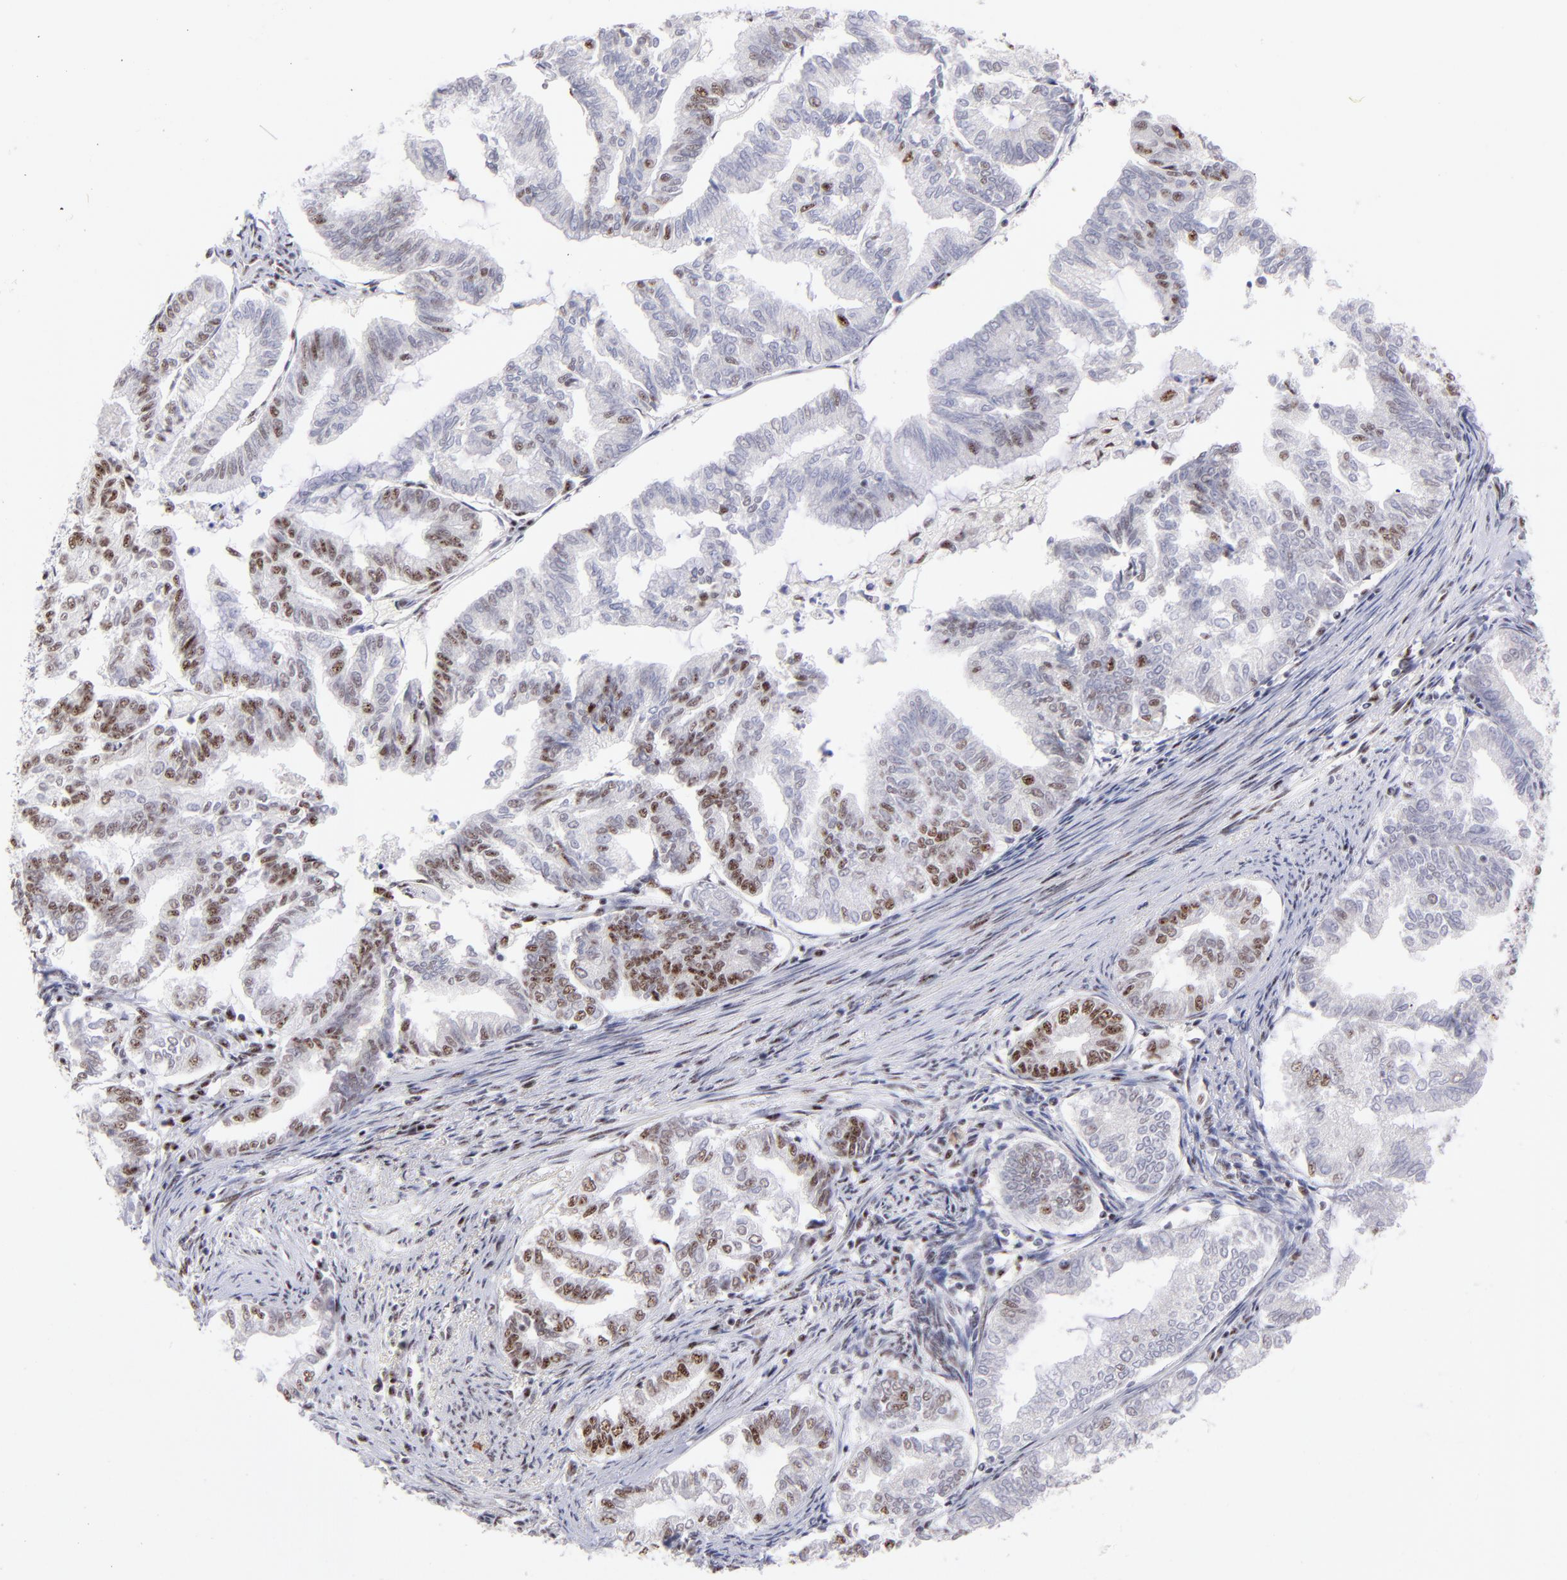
{"staining": {"intensity": "moderate", "quantity": "<25%", "location": "nuclear"}, "tissue": "endometrial cancer", "cell_type": "Tumor cells", "image_type": "cancer", "snomed": [{"axis": "morphology", "description": "Adenocarcinoma, NOS"}, {"axis": "topography", "description": "Endometrium"}], "caption": "High-power microscopy captured an IHC micrograph of endometrial cancer, revealing moderate nuclear positivity in about <25% of tumor cells. The staining was performed using DAB (3,3'-diaminobenzidine), with brown indicating positive protein expression. Nuclei are stained blue with hematoxylin.", "gene": "CDC25C", "patient": {"sex": "female", "age": 79}}